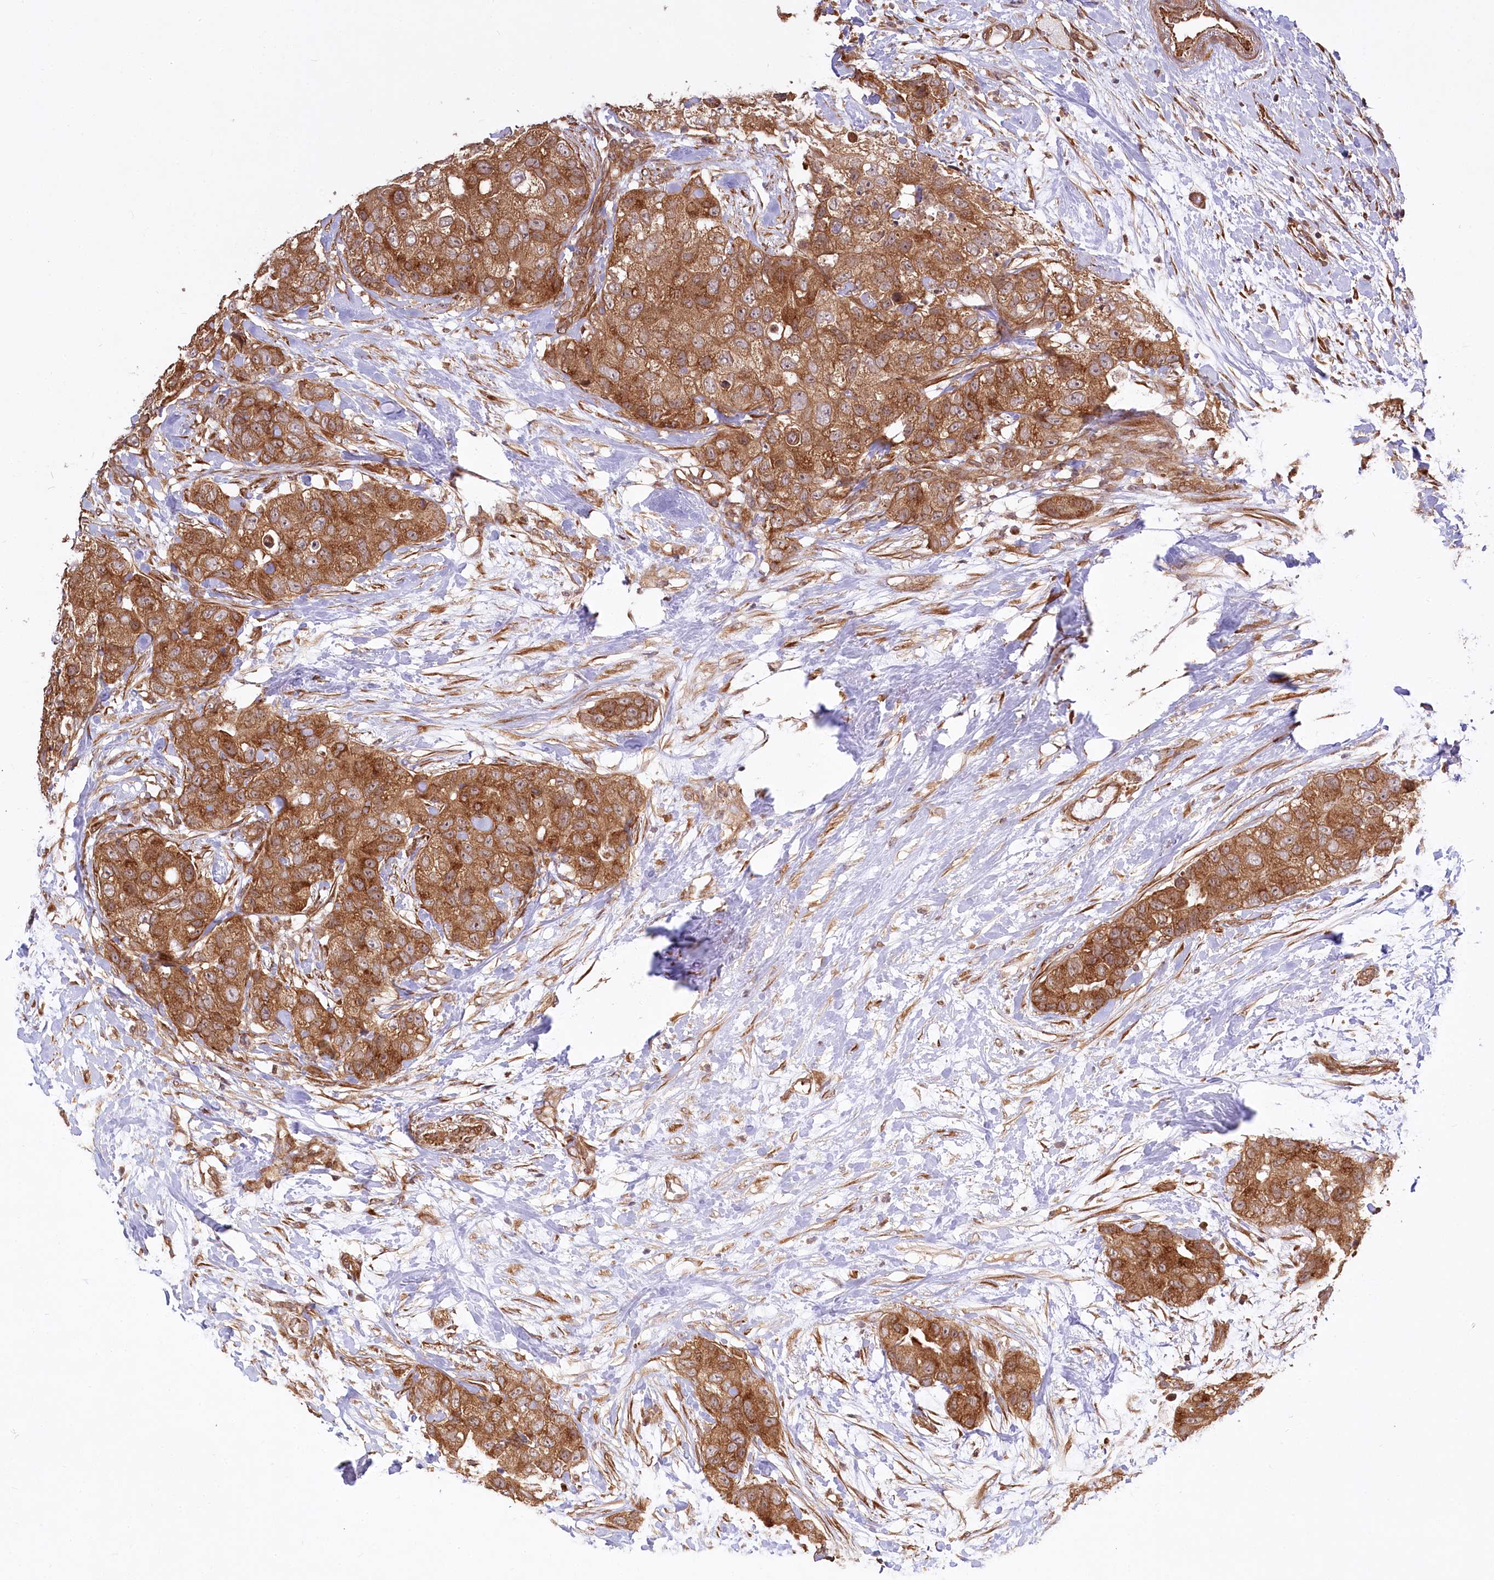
{"staining": {"intensity": "strong", "quantity": ">75%", "location": "cytoplasmic/membranous"}, "tissue": "breast cancer", "cell_type": "Tumor cells", "image_type": "cancer", "snomed": [{"axis": "morphology", "description": "Duct carcinoma"}, {"axis": "topography", "description": "Breast"}], "caption": "Invasive ductal carcinoma (breast) was stained to show a protein in brown. There is high levels of strong cytoplasmic/membranous staining in approximately >75% of tumor cells.", "gene": "CEP70", "patient": {"sex": "female", "age": 62}}